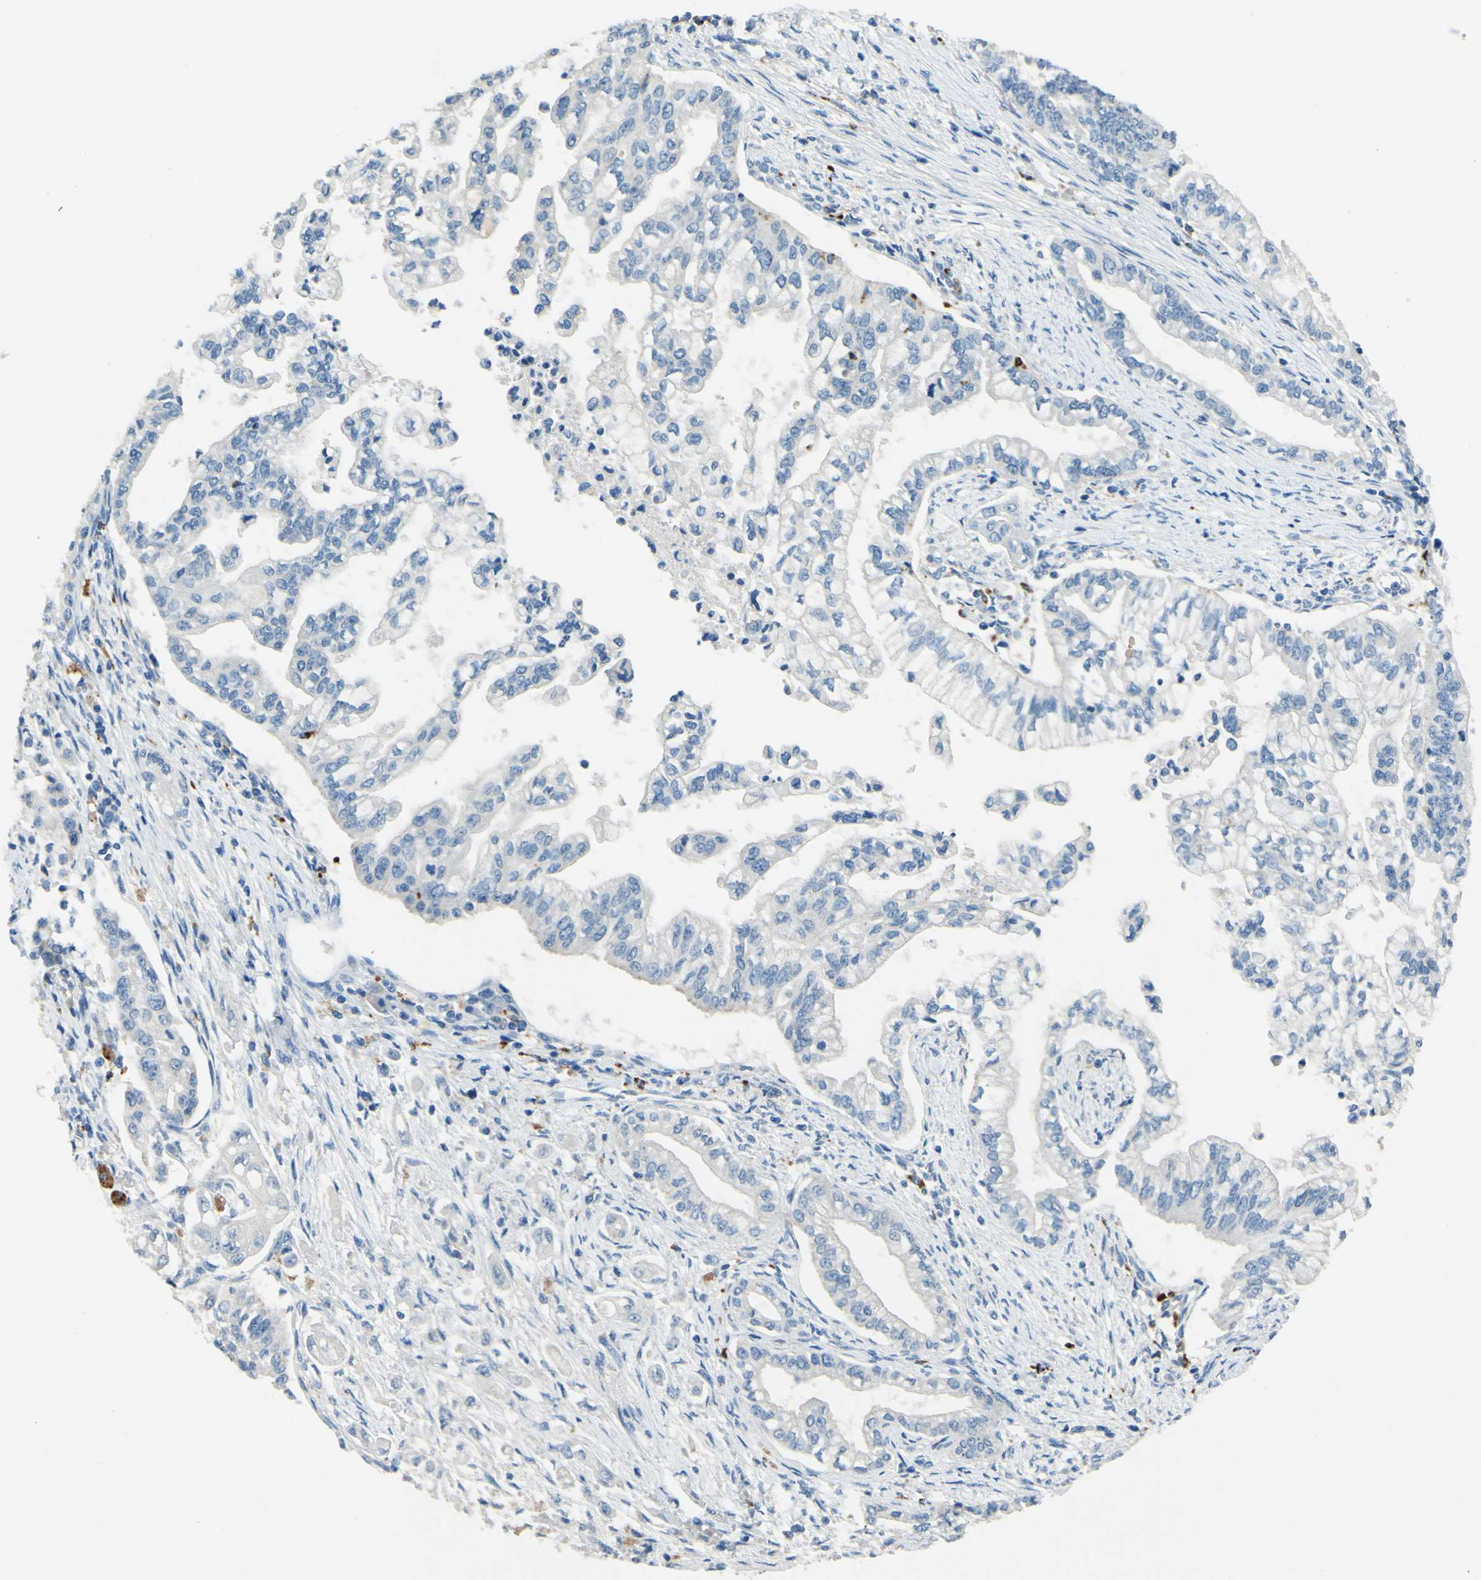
{"staining": {"intensity": "negative", "quantity": "none", "location": "none"}, "tissue": "pancreatic cancer", "cell_type": "Tumor cells", "image_type": "cancer", "snomed": [{"axis": "morphology", "description": "Normal tissue, NOS"}, {"axis": "topography", "description": "Pancreas"}], "caption": "This is an immunohistochemistry (IHC) micrograph of pancreatic cancer. There is no positivity in tumor cells.", "gene": "CDH10", "patient": {"sex": "male", "age": 42}}